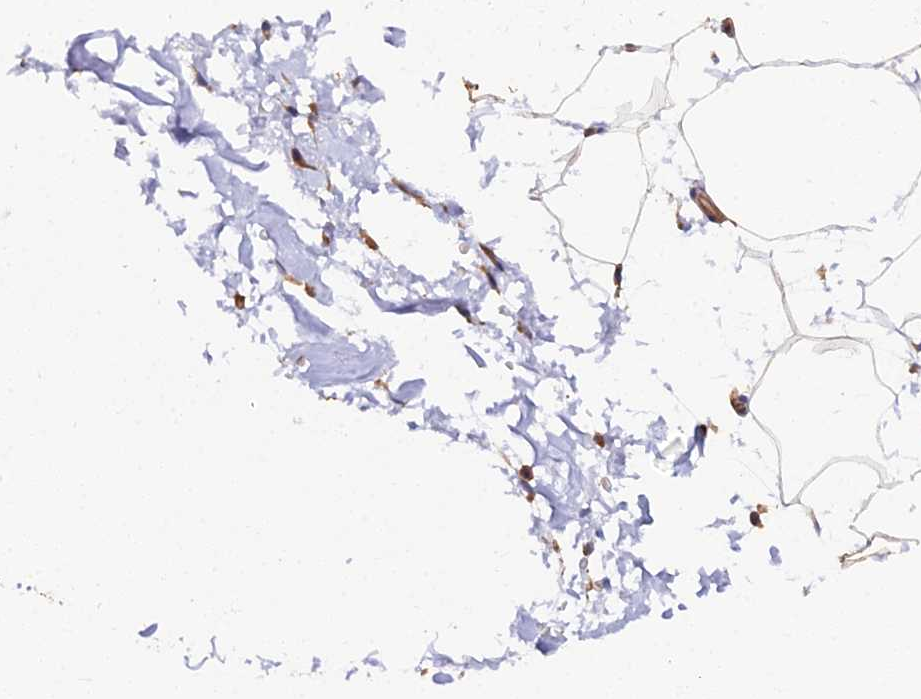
{"staining": {"intensity": "moderate", "quantity": "25%-75%", "location": "cytoplasmic/membranous"}, "tissue": "adipose tissue", "cell_type": "Adipocytes", "image_type": "normal", "snomed": [{"axis": "morphology", "description": "Normal tissue, NOS"}, {"axis": "topography", "description": "Soft tissue"}, {"axis": "topography", "description": "Adipose tissue"}, {"axis": "topography", "description": "Vascular tissue"}, {"axis": "topography", "description": "Peripheral nerve tissue"}], "caption": "Benign adipose tissue exhibits moderate cytoplasmic/membranous expression in approximately 25%-75% of adipocytes, visualized by immunohistochemistry.", "gene": "GNG5B", "patient": {"sex": "male", "age": 74}}